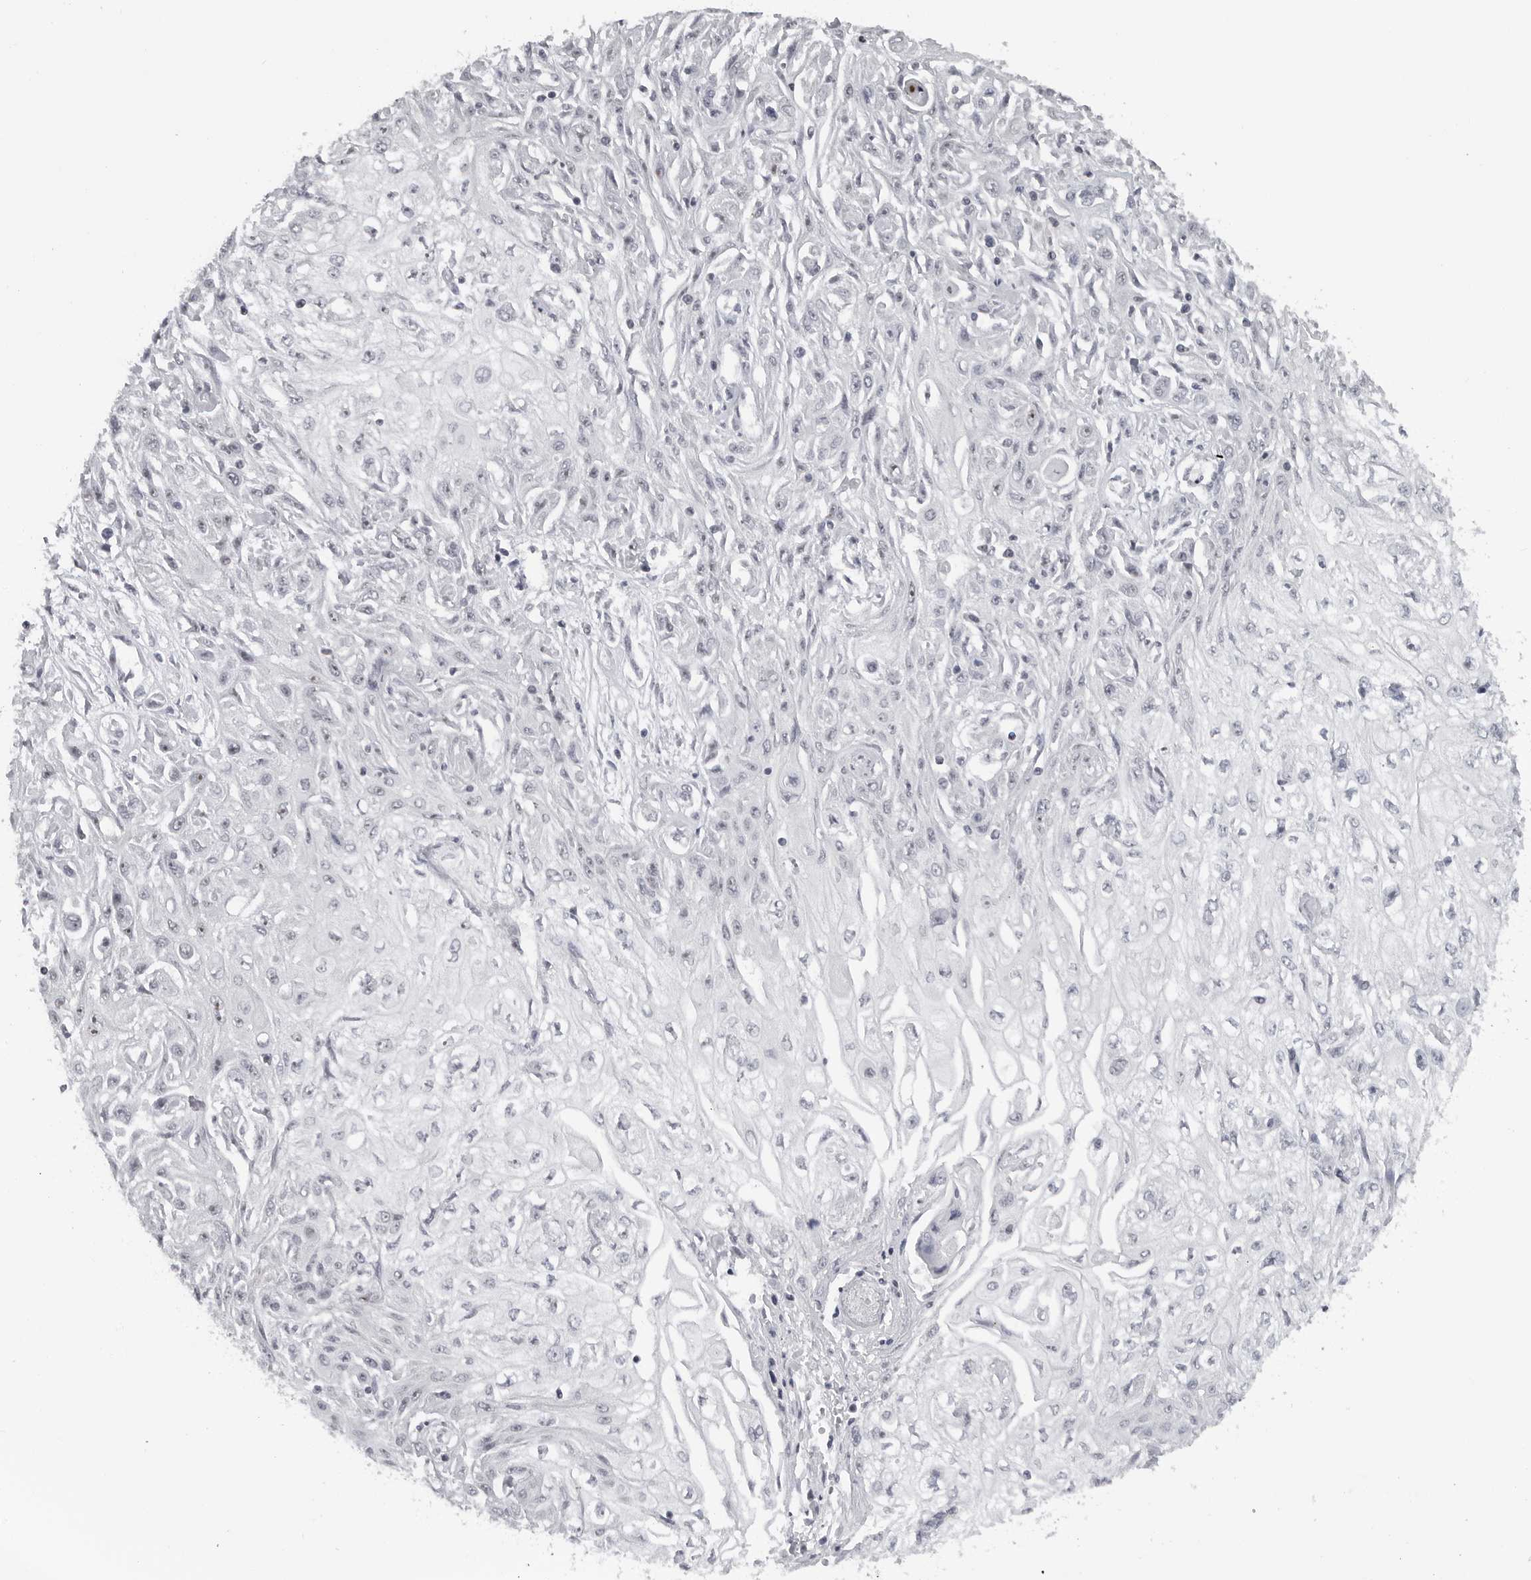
{"staining": {"intensity": "negative", "quantity": "none", "location": "none"}, "tissue": "skin cancer", "cell_type": "Tumor cells", "image_type": "cancer", "snomed": [{"axis": "morphology", "description": "Squamous cell carcinoma, NOS"}, {"axis": "morphology", "description": "Squamous cell carcinoma, metastatic, NOS"}, {"axis": "topography", "description": "Skin"}, {"axis": "topography", "description": "Lymph node"}], "caption": "The image displays no significant expression in tumor cells of skin cancer. (Brightfield microscopy of DAB immunohistochemistry (IHC) at high magnification).", "gene": "DDX54", "patient": {"sex": "male", "age": 75}}